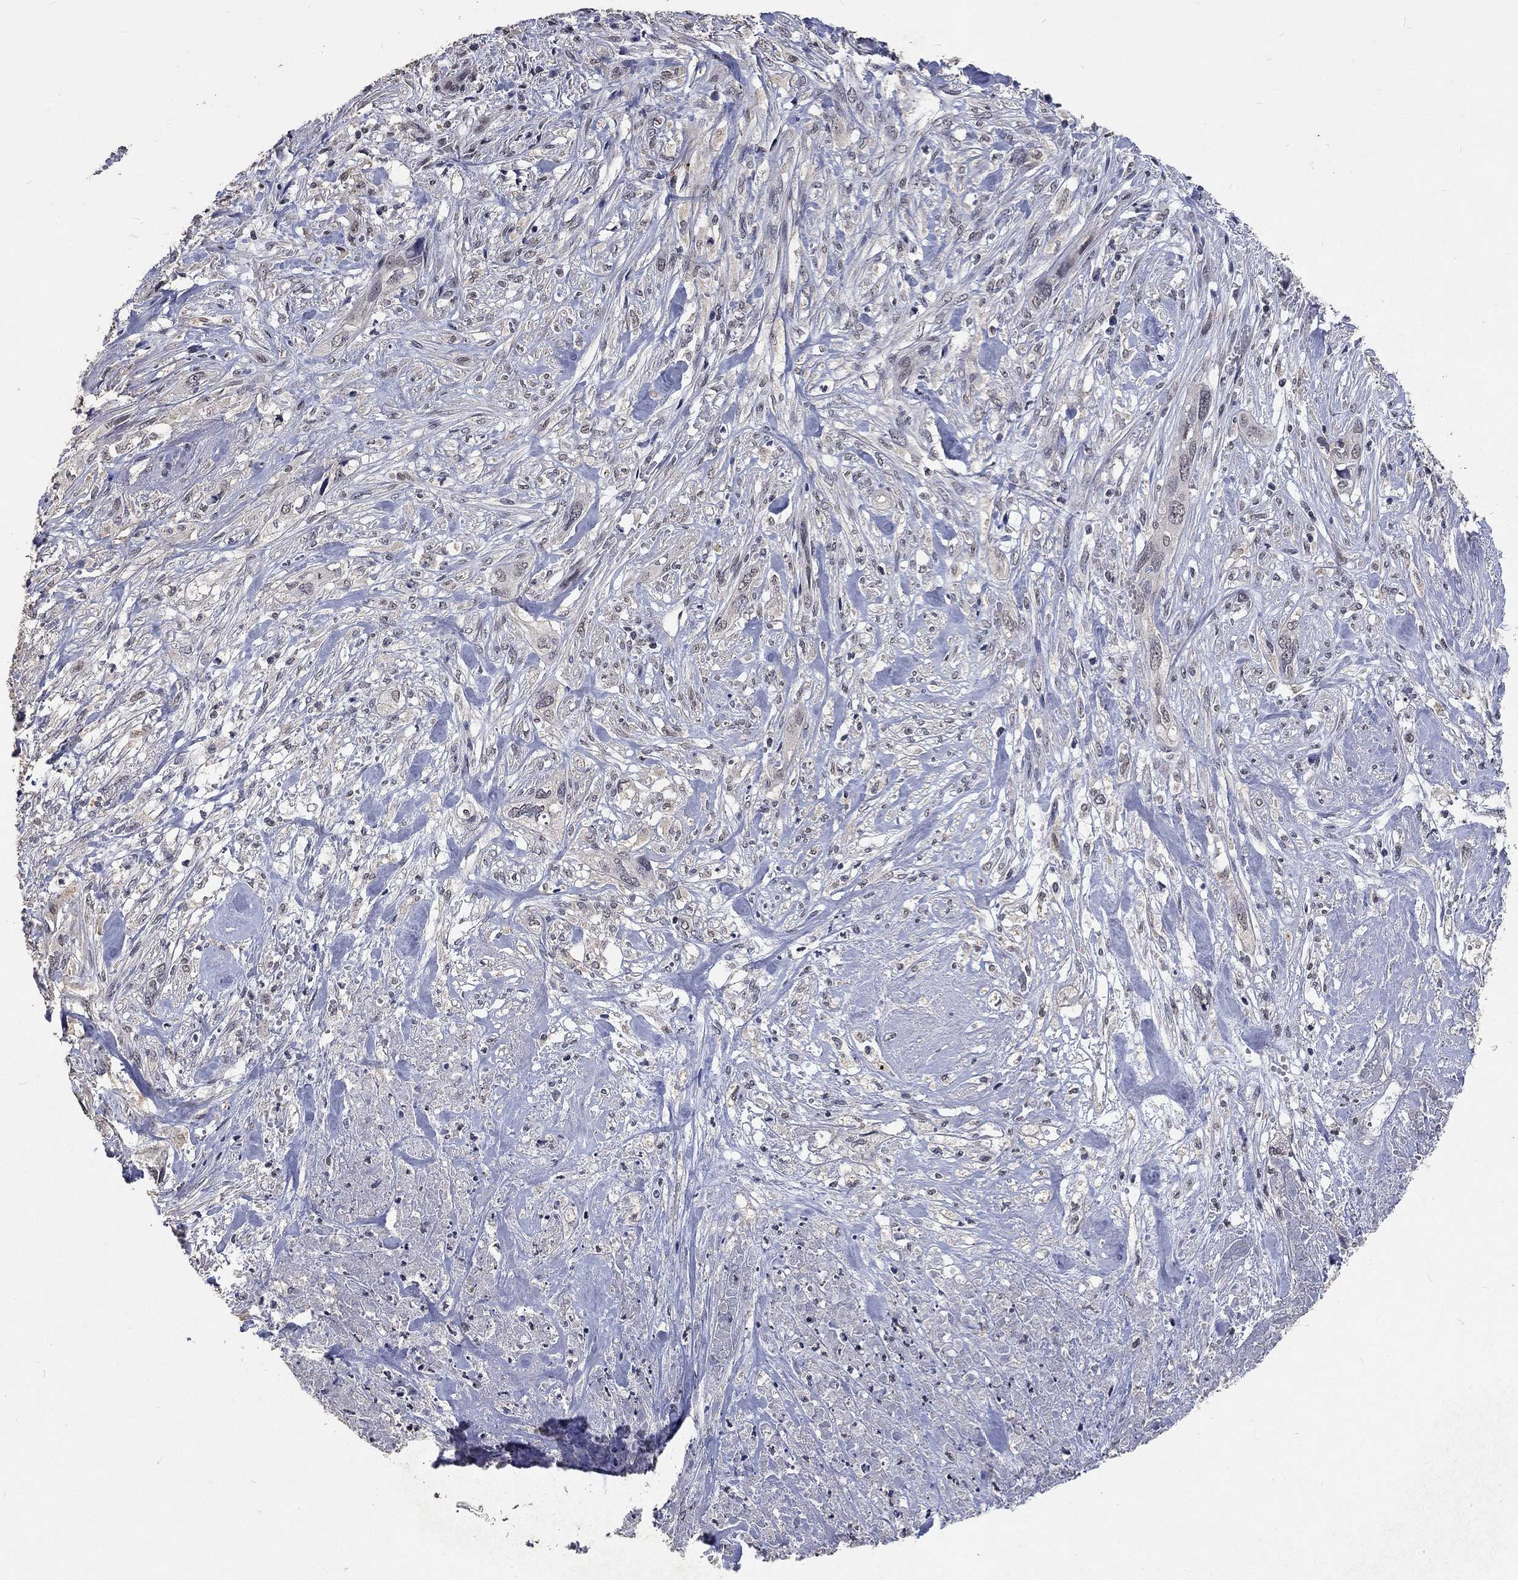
{"staining": {"intensity": "negative", "quantity": "none", "location": "none"}, "tissue": "cervical cancer", "cell_type": "Tumor cells", "image_type": "cancer", "snomed": [{"axis": "morphology", "description": "Squamous cell carcinoma, NOS"}, {"axis": "topography", "description": "Cervix"}], "caption": "An IHC histopathology image of cervical cancer (squamous cell carcinoma) is shown. There is no staining in tumor cells of cervical cancer (squamous cell carcinoma).", "gene": "SPATA33", "patient": {"sex": "female", "age": 57}}